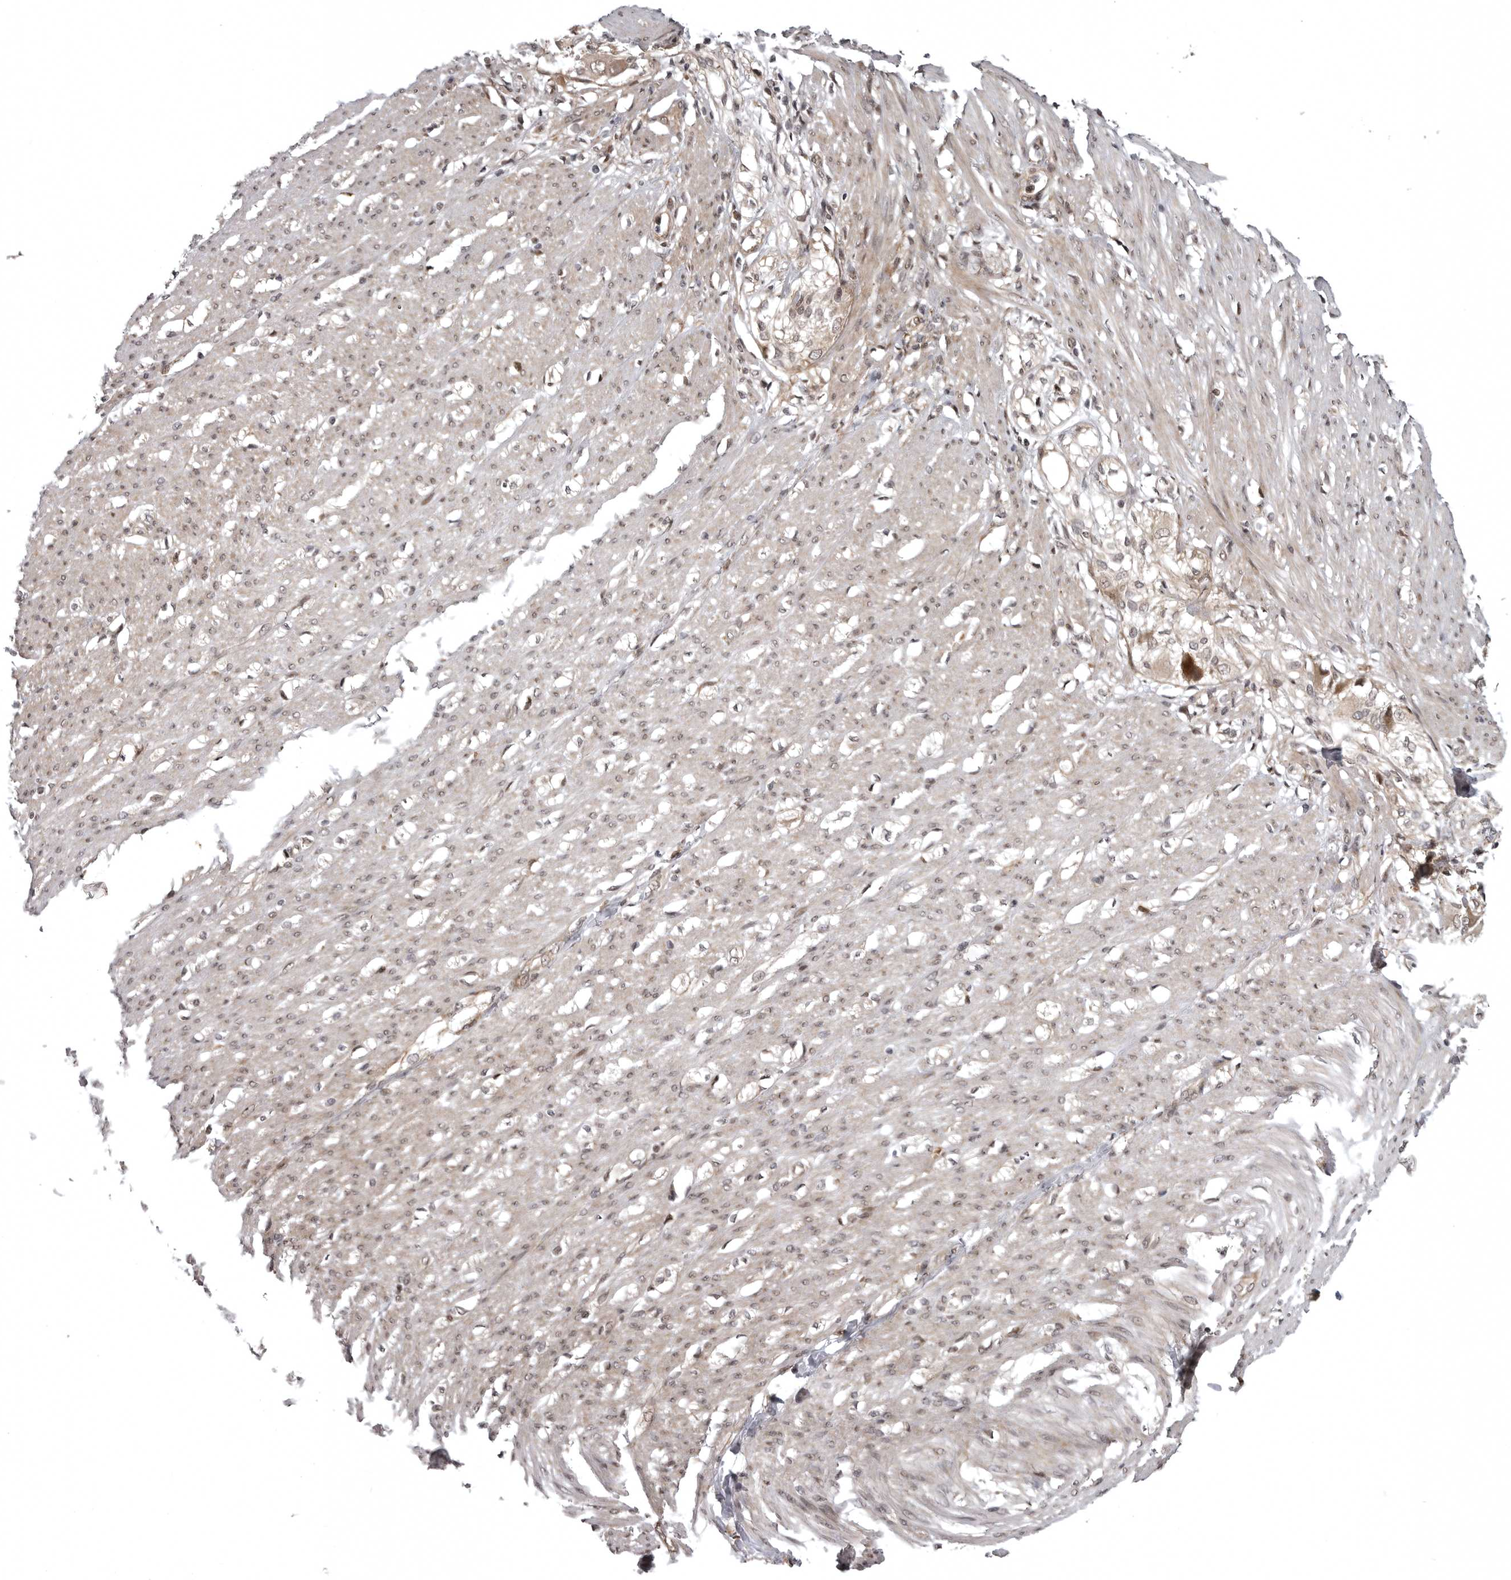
{"staining": {"intensity": "moderate", "quantity": "25%-75%", "location": "cytoplasmic/membranous"}, "tissue": "smooth muscle", "cell_type": "Smooth muscle cells", "image_type": "normal", "snomed": [{"axis": "morphology", "description": "Normal tissue, NOS"}, {"axis": "morphology", "description": "Adenocarcinoma, NOS"}, {"axis": "topography", "description": "Colon"}, {"axis": "topography", "description": "Peripheral nerve tissue"}], "caption": "Moderate cytoplasmic/membranous protein staining is identified in approximately 25%-75% of smooth muscle cells in smooth muscle. Nuclei are stained in blue.", "gene": "SNX16", "patient": {"sex": "male", "age": 14}}